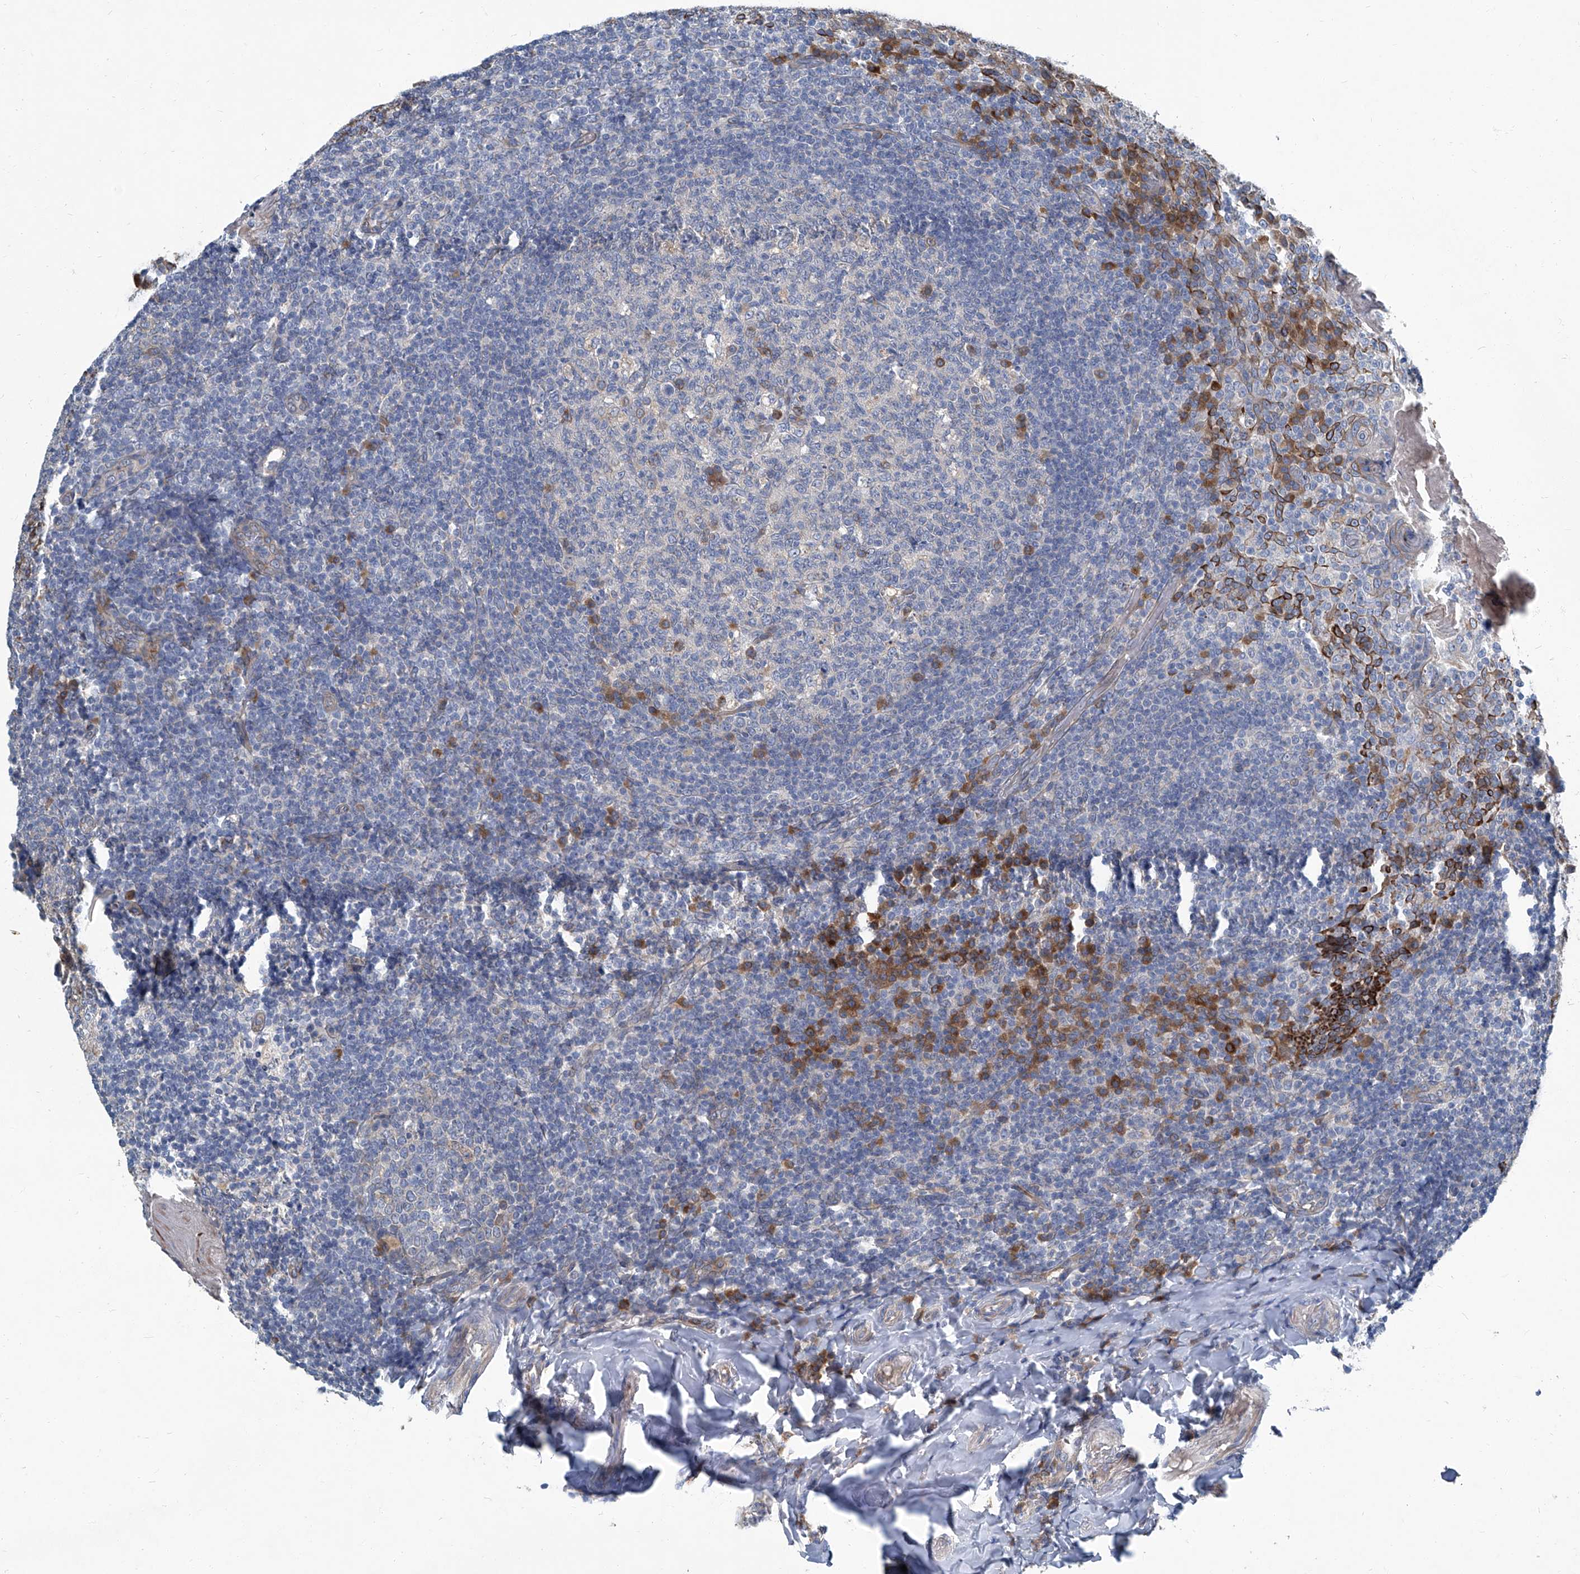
{"staining": {"intensity": "moderate", "quantity": "<25%", "location": "cytoplasmic/membranous"}, "tissue": "tonsil", "cell_type": "Germinal center cells", "image_type": "normal", "snomed": [{"axis": "morphology", "description": "Normal tissue, NOS"}, {"axis": "topography", "description": "Tonsil"}], "caption": "Immunohistochemical staining of normal human tonsil exhibits low levels of moderate cytoplasmic/membranous staining in approximately <25% of germinal center cells.", "gene": "SLC26A11", "patient": {"sex": "female", "age": 19}}